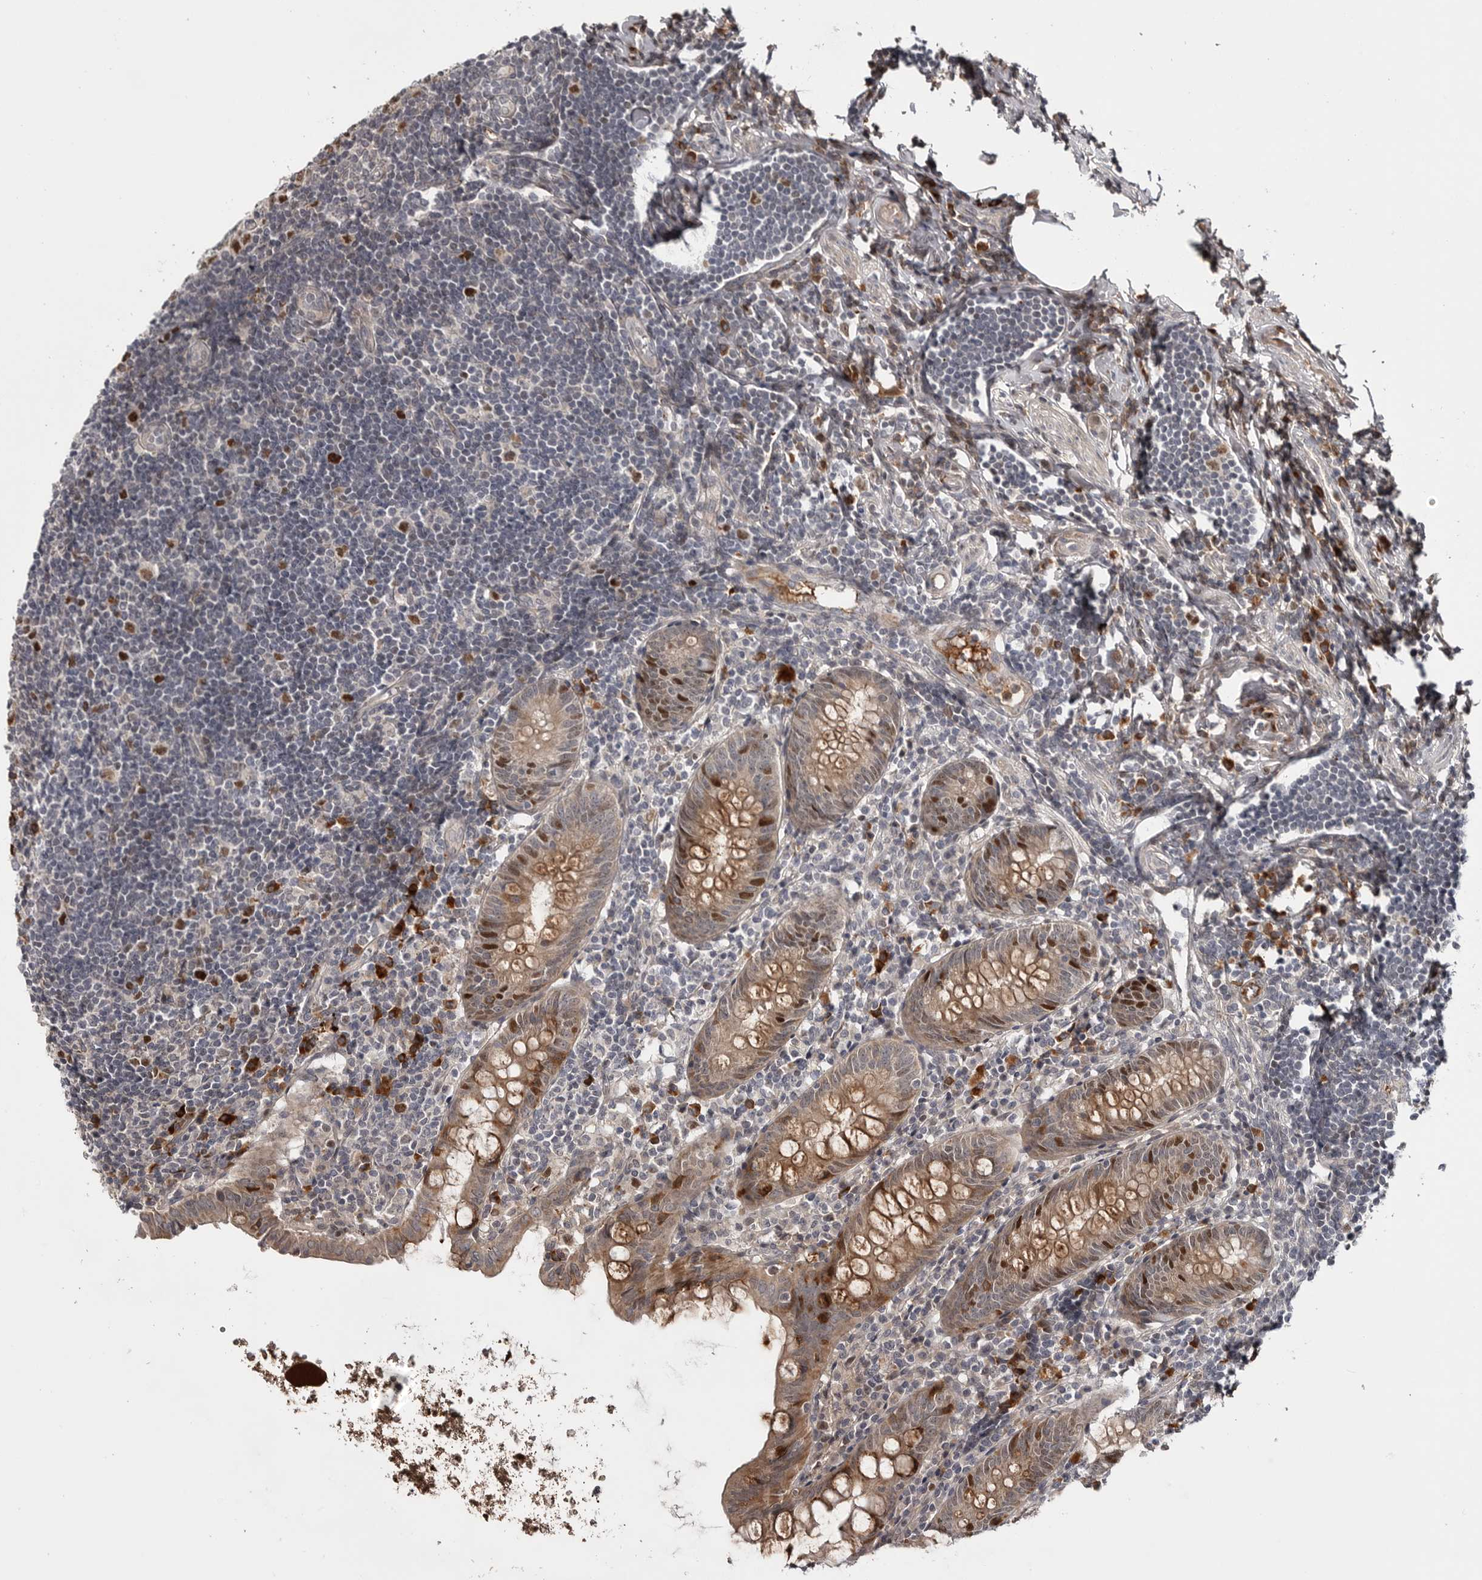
{"staining": {"intensity": "moderate", "quantity": ">75%", "location": "cytoplasmic/membranous,nuclear"}, "tissue": "appendix", "cell_type": "Glandular cells", "image_type": "normal", "snomed": [{"axis": "morphology", "description": "Normal tissue, NOS"}, {"axis": "topography", "description": "Appendix"}], "caption": "A high-resolution photomicrograph shows IHC staining of benign appendix, which displays moderate cytoplasmic/membranous,nuclear positivity in about >75% of glandular cells.", "gene": "ZNF277", "patient": {"sex": "female", "age": 54}}